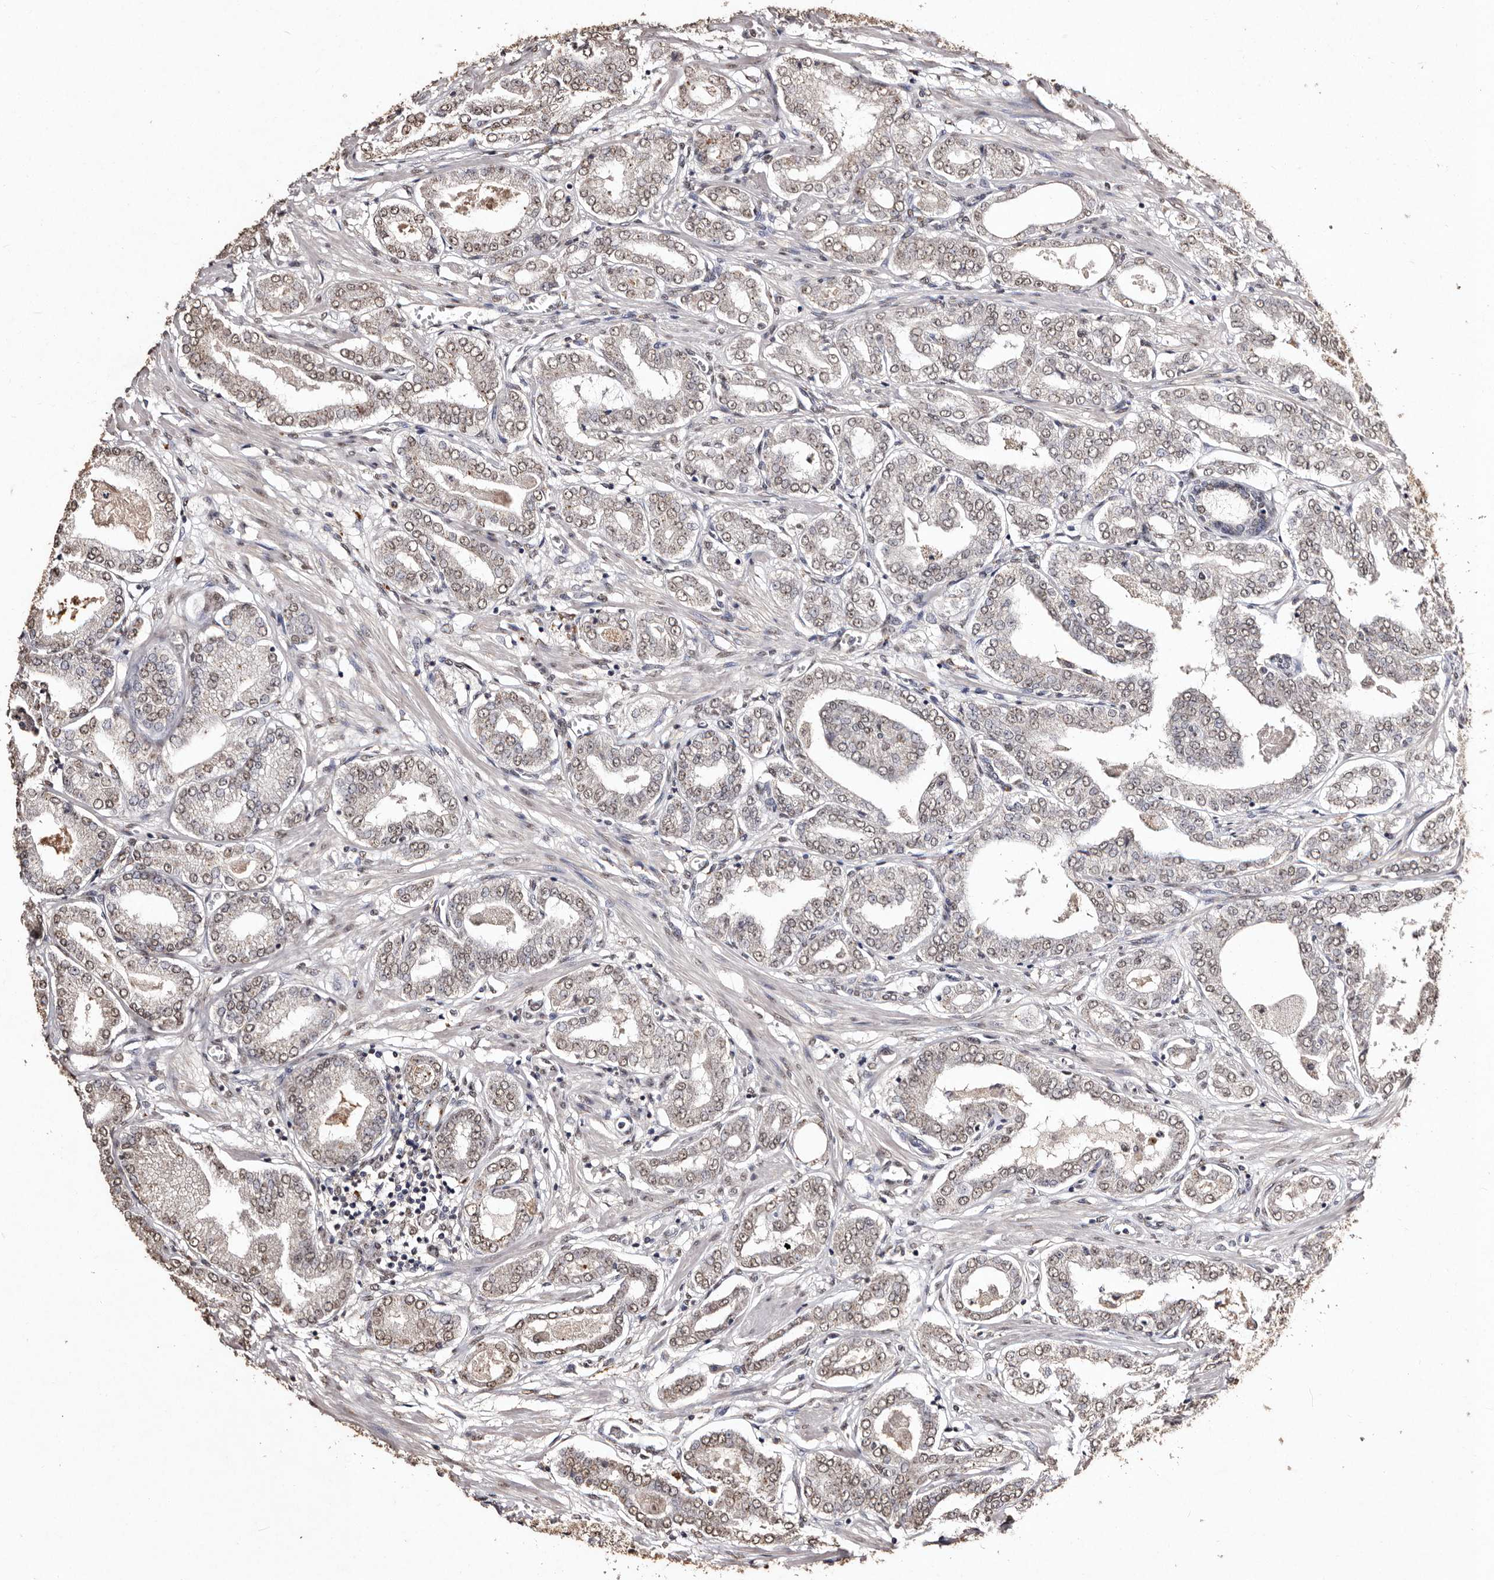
{"staining": {"intensity": "moderate", "quantity": "25%-75%", "location": "nuclear"}, "tissue": "prostate cancer", "cell_type": "Tumor cells", "image_type": "cancer", "snomed": [{"axis": "morphology", "description": "Adenocarcinoma, Low grade"}, {"axis": "topography", "description": "Prostate"}], "caption": "Tumor cells exhibit medium levels of moderate nuclear expression in about 25%-75% of cells in adenocarcinoma (low-grade) (prostate).", "gene": "ERBB4", "patient": {"sex": "male", "age": 63}}